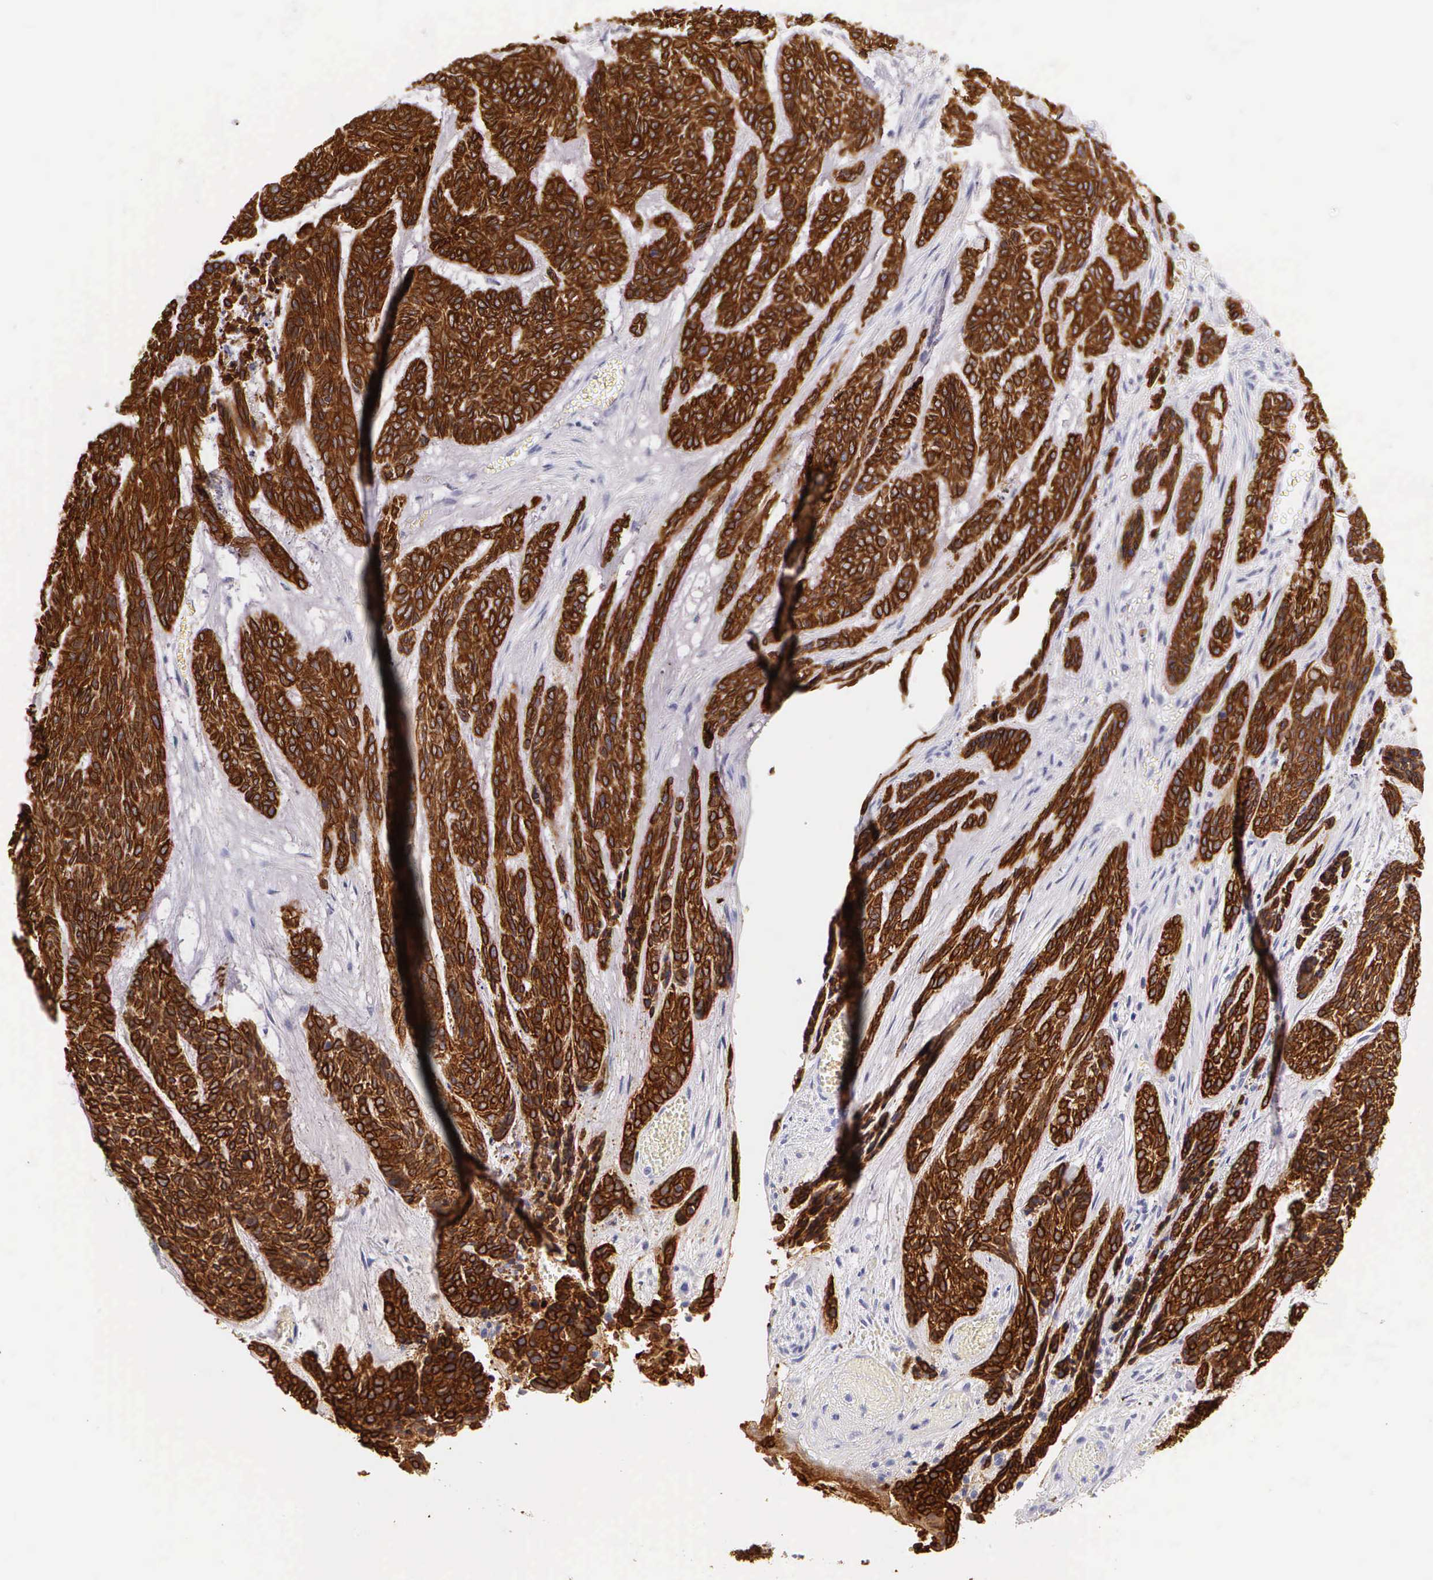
{"staining": {"intensity": "strong", "quantity": ">75%", "location": "cytoplasmic/membranous"}, "tissue": "skin cancer", "cell_type": "Tumor cells", "image_type": "cancer", "snomed": [{"axis": "morphology", "description": "Normal tissue, NOS"}, {"axis": "morphology", "description": "Basal cell carcinoma"}, {"axis": "topography", "description": "Skin"}], "caption": "A high-resolution micrograph shows immunohistochemistry (IHC) staining of skin cancer, which exhibits strong cytoplasmic/membranous staining in approximately >75% of tumor cells.", "gene": "KRT17", "patient": {"sex": "female", "age": 65}}